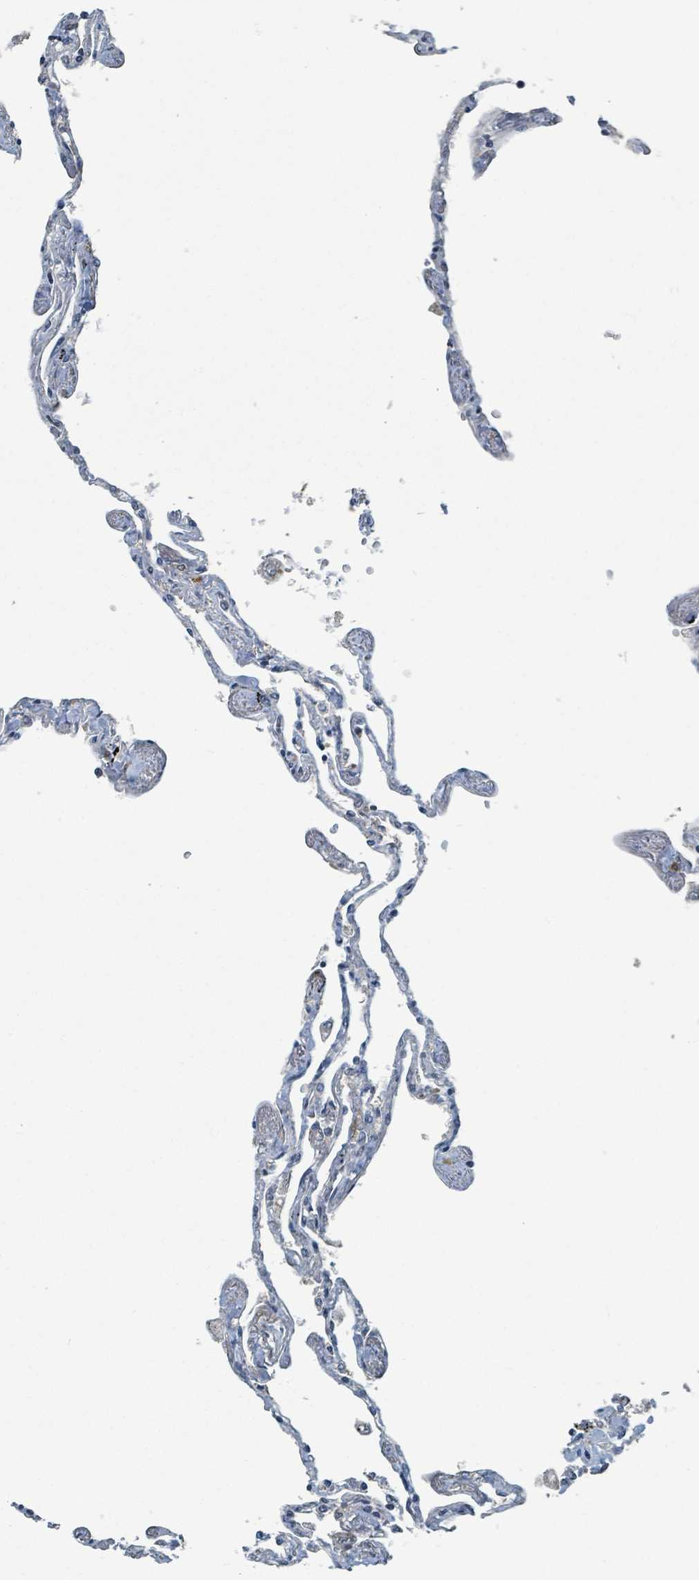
{"staining": {"intensity": "strong", "quantity": "<25%", "location": "nuclear"}, "tissue": "lung", "cell_type": "Alveolar cells", "image_type": "normal", "snomed": [{"axis": "morphology", "description": "Normal tissue, NOS"}, {"axis": "topography", "description": "Lung"}], "caption": "Immunohistochemistry micrograph of benign lung stained for a protein (brown), which reveals medium levels of strong nuclear staining in approximately <25% of alveolar cells.", "gene": "PHIP", "patient": {"sex": "female", "age": 67}}